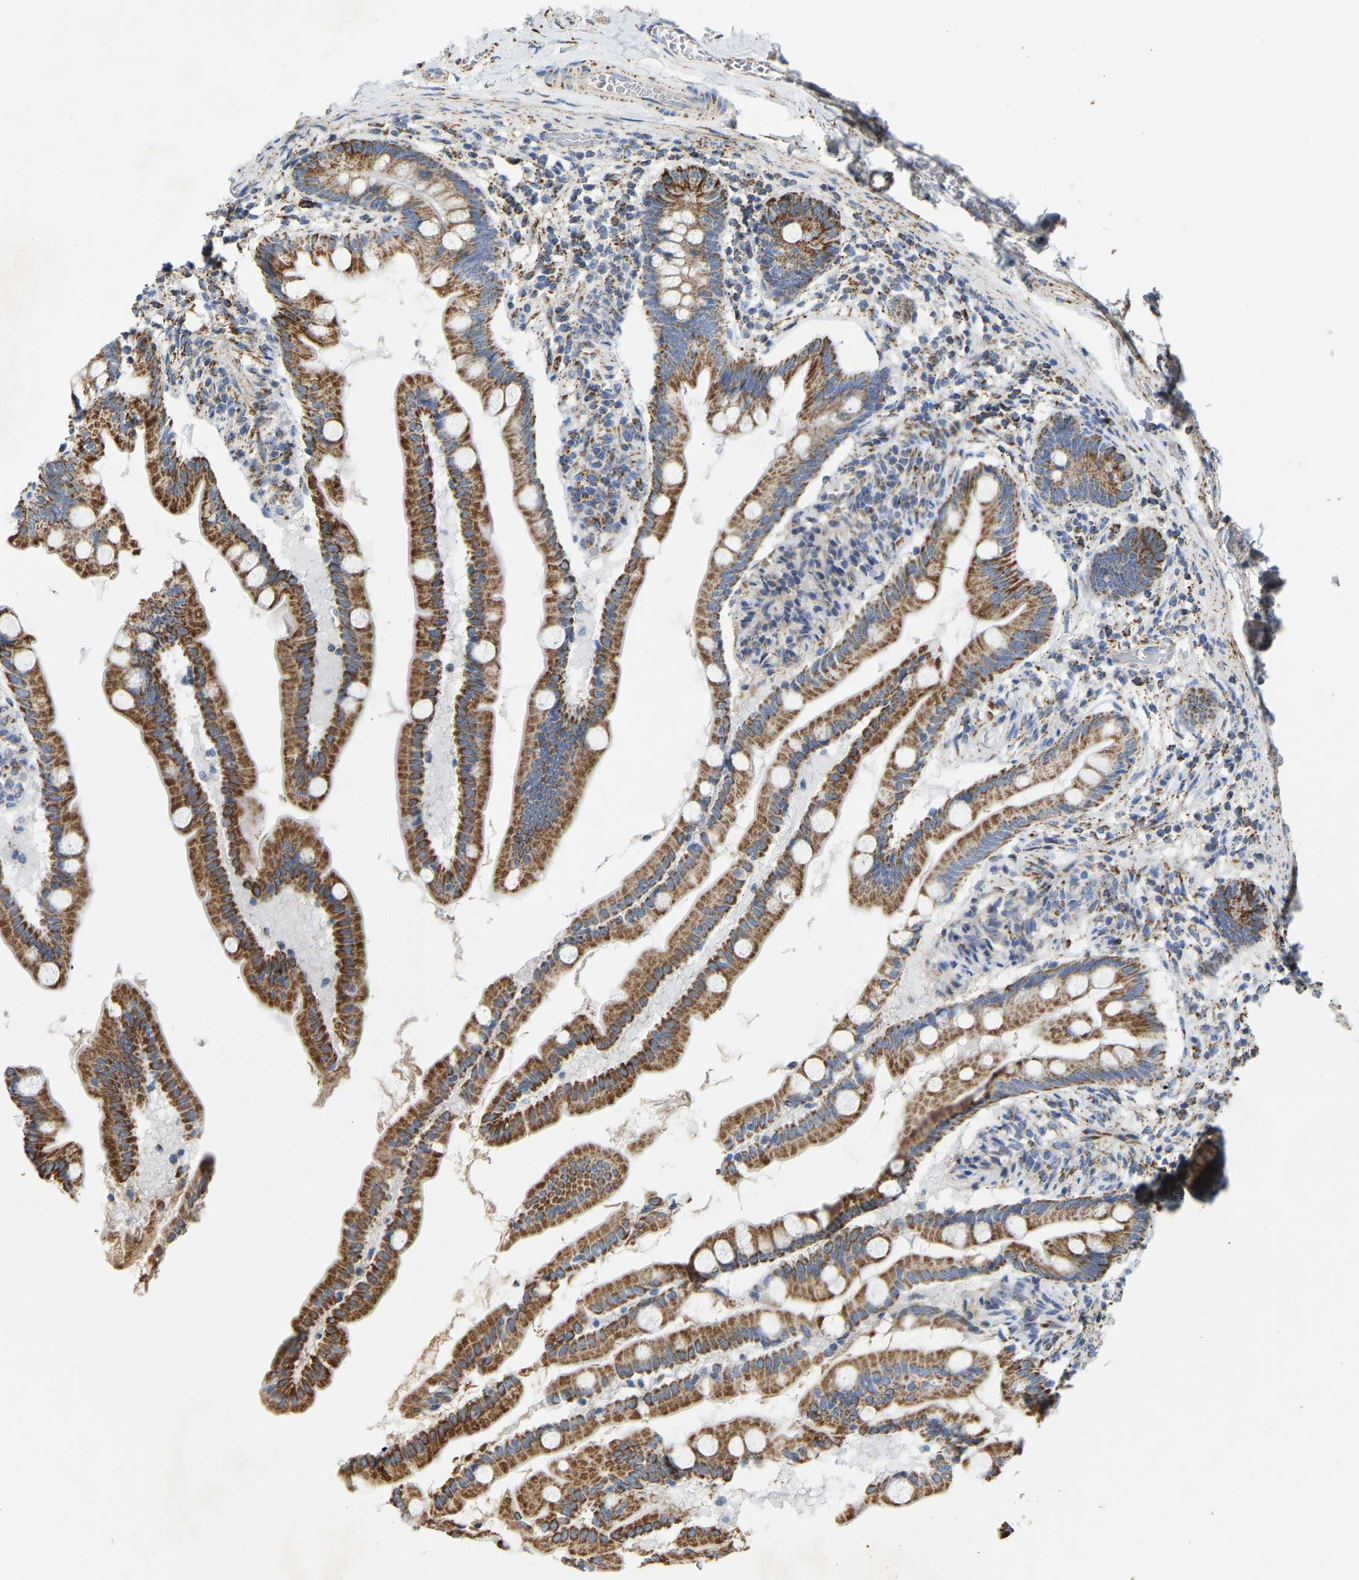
{"staining": {"intensity": "strong", "quantity": ">75%", "location": "cytoplasmic/membranous"}, "tissue": "small intestine", "cell_type": "Glandular cells", "image_type": "normal", "snomed": [{"axis": "morphology", "description": "Normal tissue, NOS"}, {"axis": "topography", "description": "Small intestine"}], "caption": "Immunohistochemistry (IHC) image of unremarkable human small intestine stained for a protein (brown), which displays high levels of strong cytoplasmic/membranous expression in approximately >75% of glandular cells.", "gene": "HIBADH", "patient": {"sex": "female", "age": 56}}